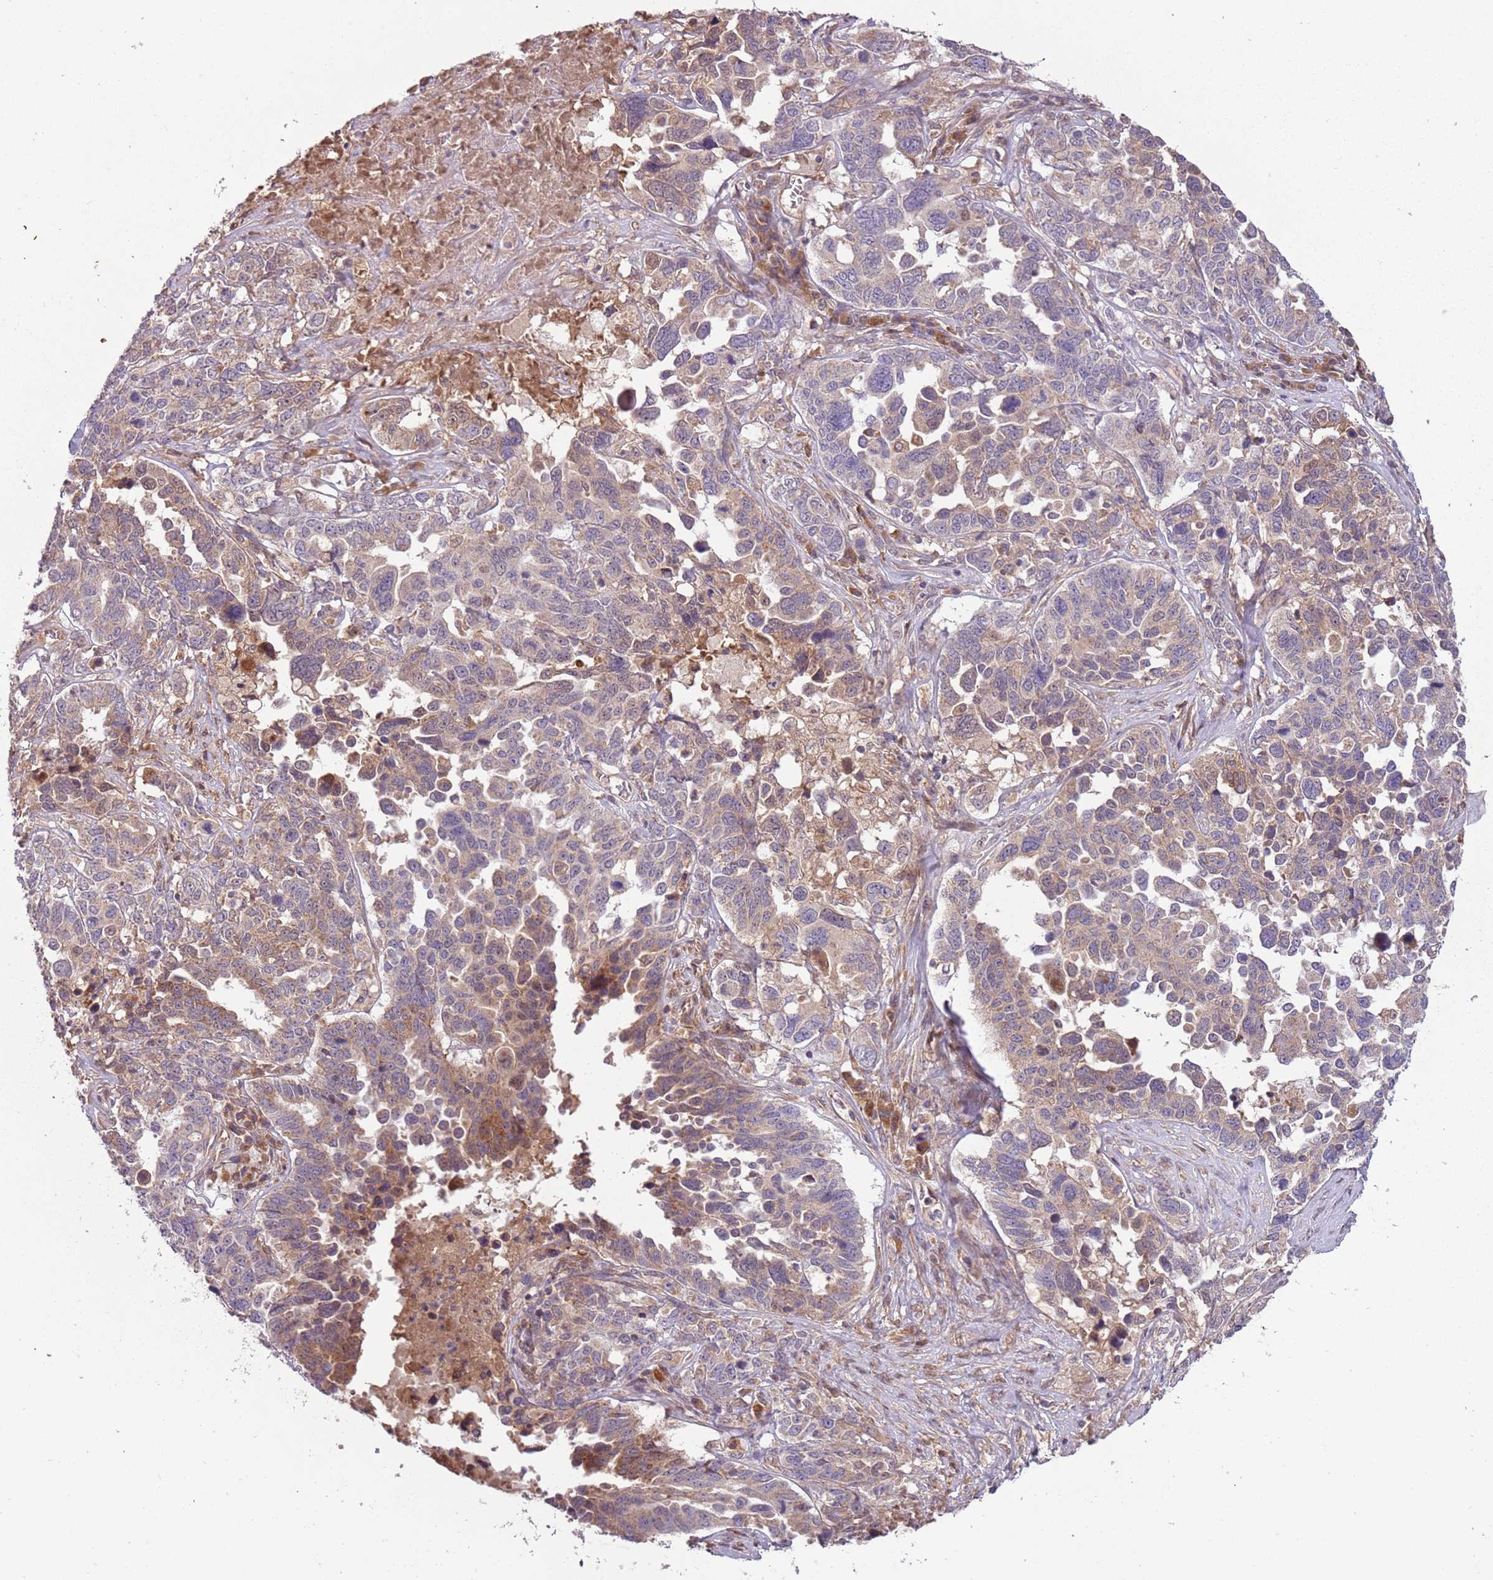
{"staining": {"intensity": "moderate", "quantity": "25%-75%", "location": "cytoplasmic/membranous"}, "tissue": "ovarian cancer", "cell_type": "Tumor cells", "image_type": "cancer", "snomed": [{"axis": "morphology", "description": "Carcinoma, endometroid"}, {"axis": "topography", "description": "Ovary"}], "caption": "IHC (DAB) staining of ovarian cancer exhibits moderate cytoplasmic/membranous protein positivity in about 25%-75% of tumor cells.", "gene": "FECH", "patient": {"sex": "female", "age": 62}}